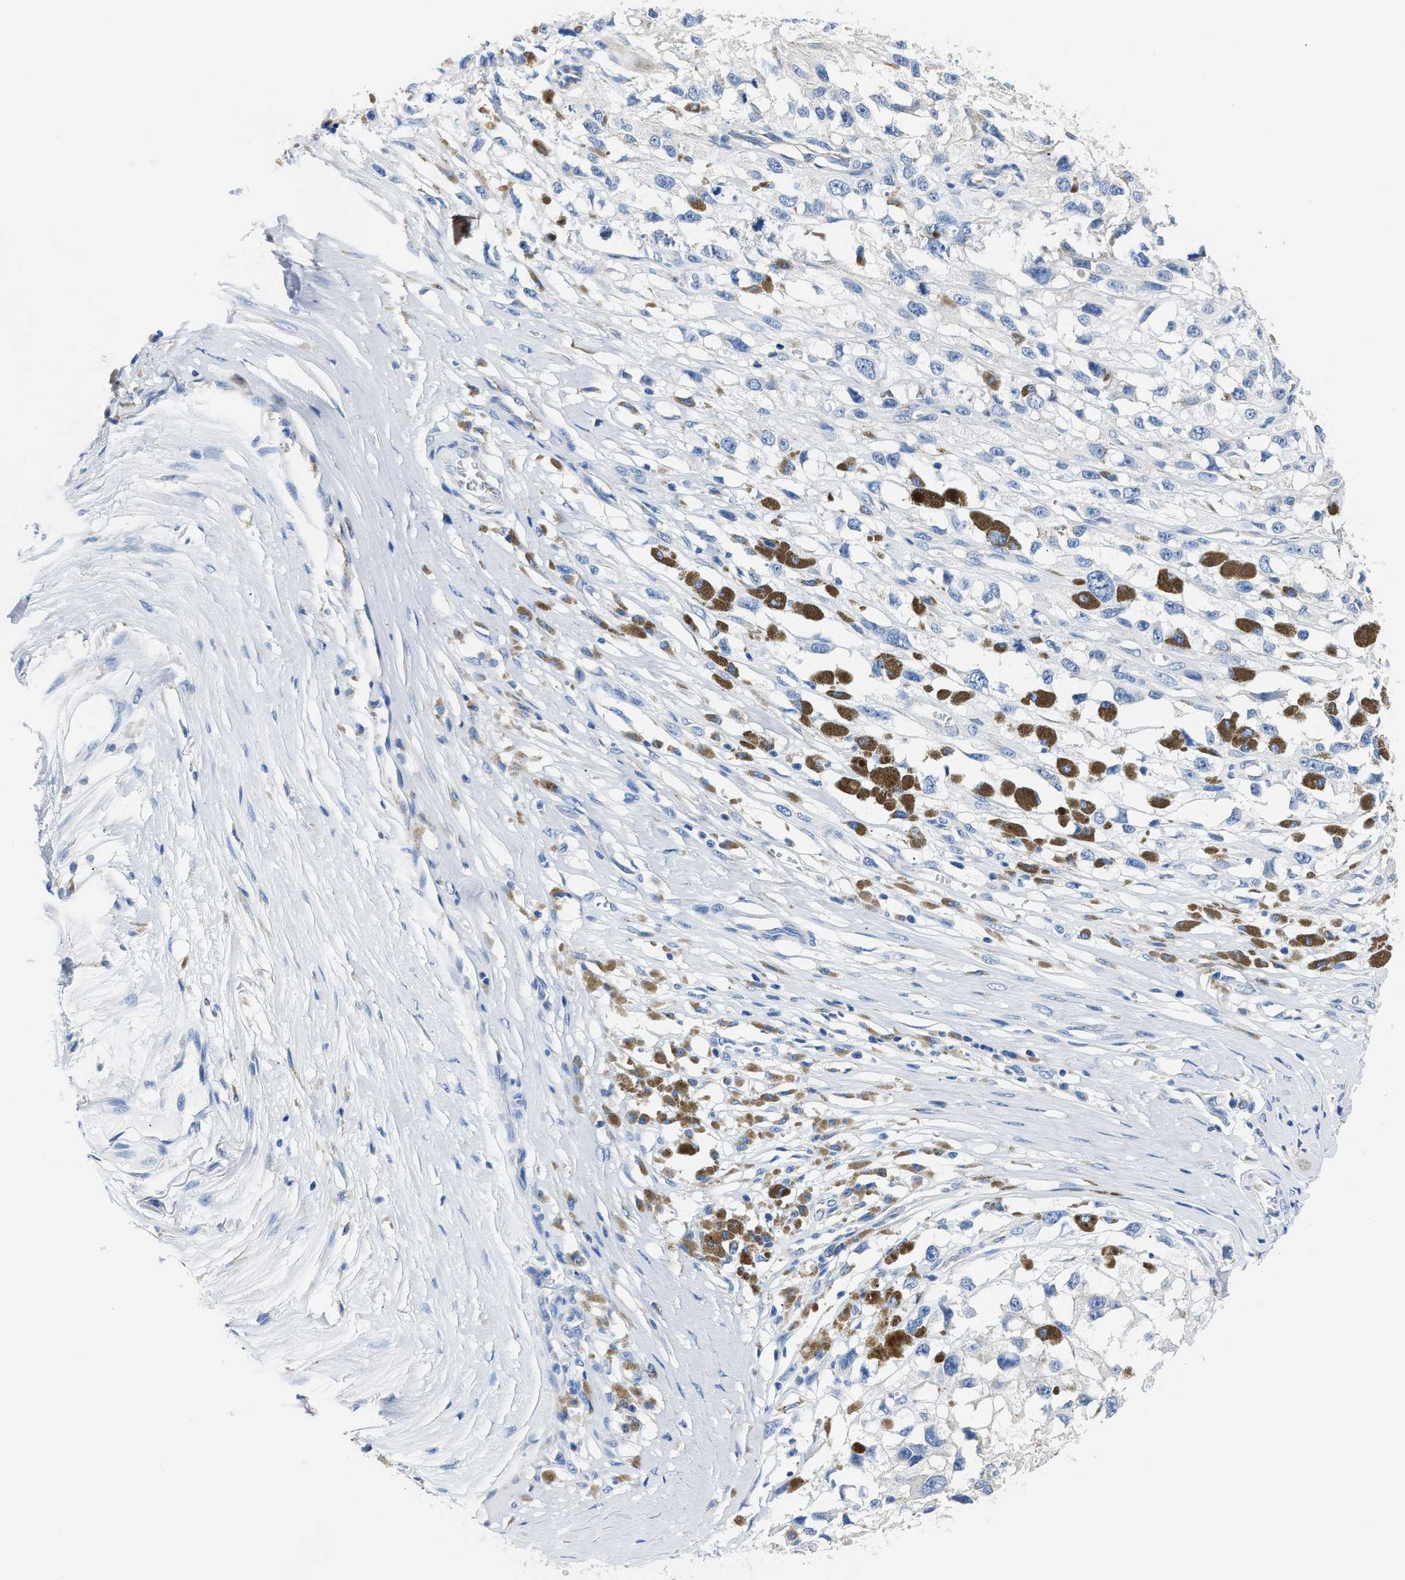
{"staining": {"intensity": "negative", "quantity": "none", "location": "none"}, "tissue": "melanoma", "cell_type": "Tumor cells", "image_type": "cancer", "snomed": [{"axis": "morphology", "description": "Malignant melanoma, Metastatic site"}, {"axis": "topography", "description": "Lymph node"}], "caption": "Immunohistochemistry (IHC) image of human melanoma stained for a protein (brown), which demonstrates no expression in tumor cells.", "gene": "AMACR", "patient": {"sex": "male", "age": 59}}